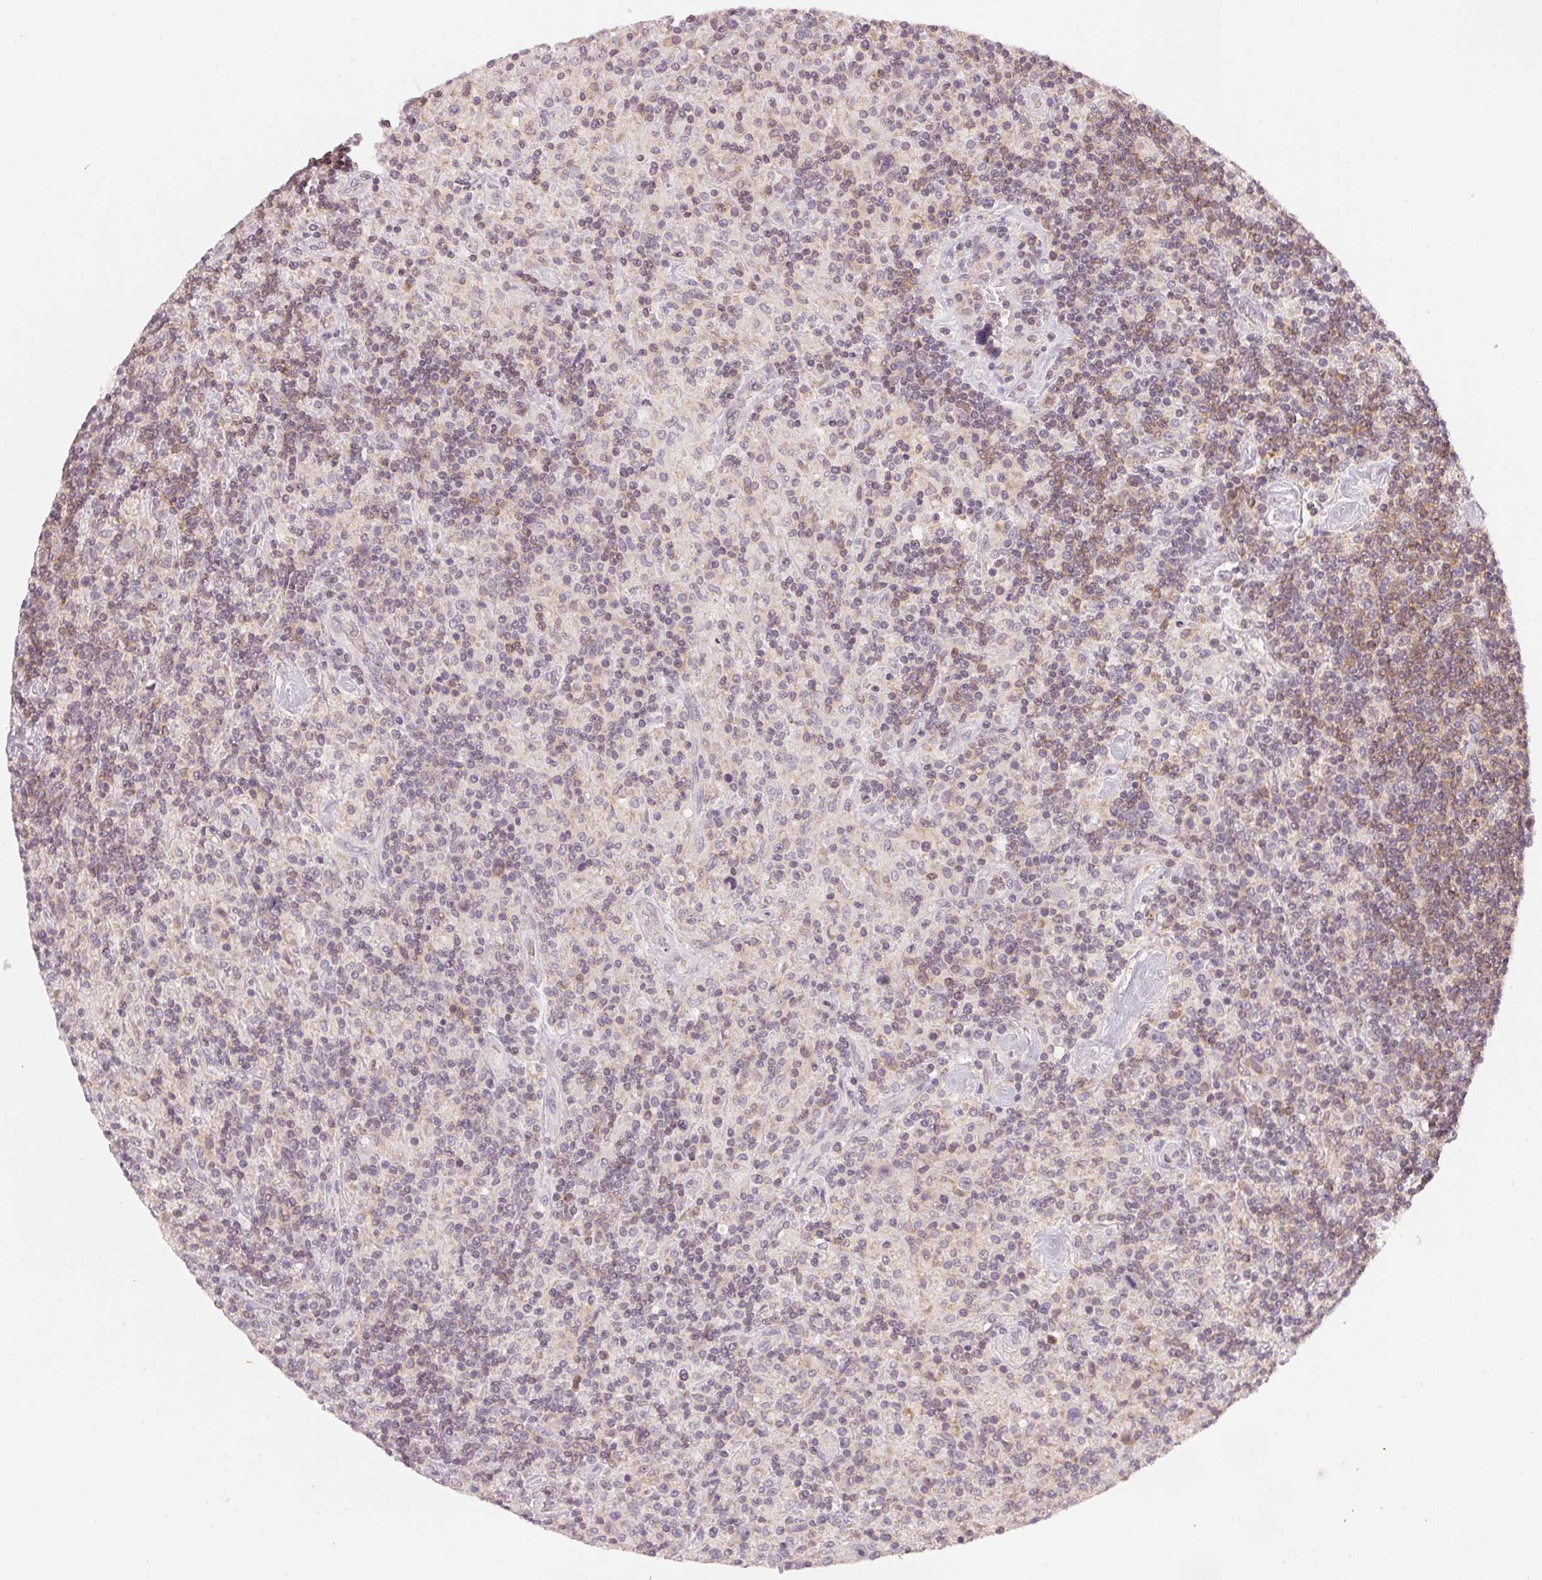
{"staining": {"intensity": "negative", "quantity": "none", "location": "none"}, "tissue": "lymphoma", "cell_type": "Tumor cells", "image_type": "cancer", "snomed": [{"axis": "morphology", "description": "Hodgkin's disease, NOS"}, {"axis": "topography", "description": "Lymph node"}], "caption": "High magnification brightfield microscopy of lymphoma stained with DAB (3,3'-diaminobenzidine) (brown) and counterstained with hematoxylin (blue): tumor cells show no significant positivity. (Brightfield microscopy of DAB (3,3'-diaminobenzidine) IHC at high magnification).", "gene": "NCOA4", "patient": {"sex": "male", "age": 70}}